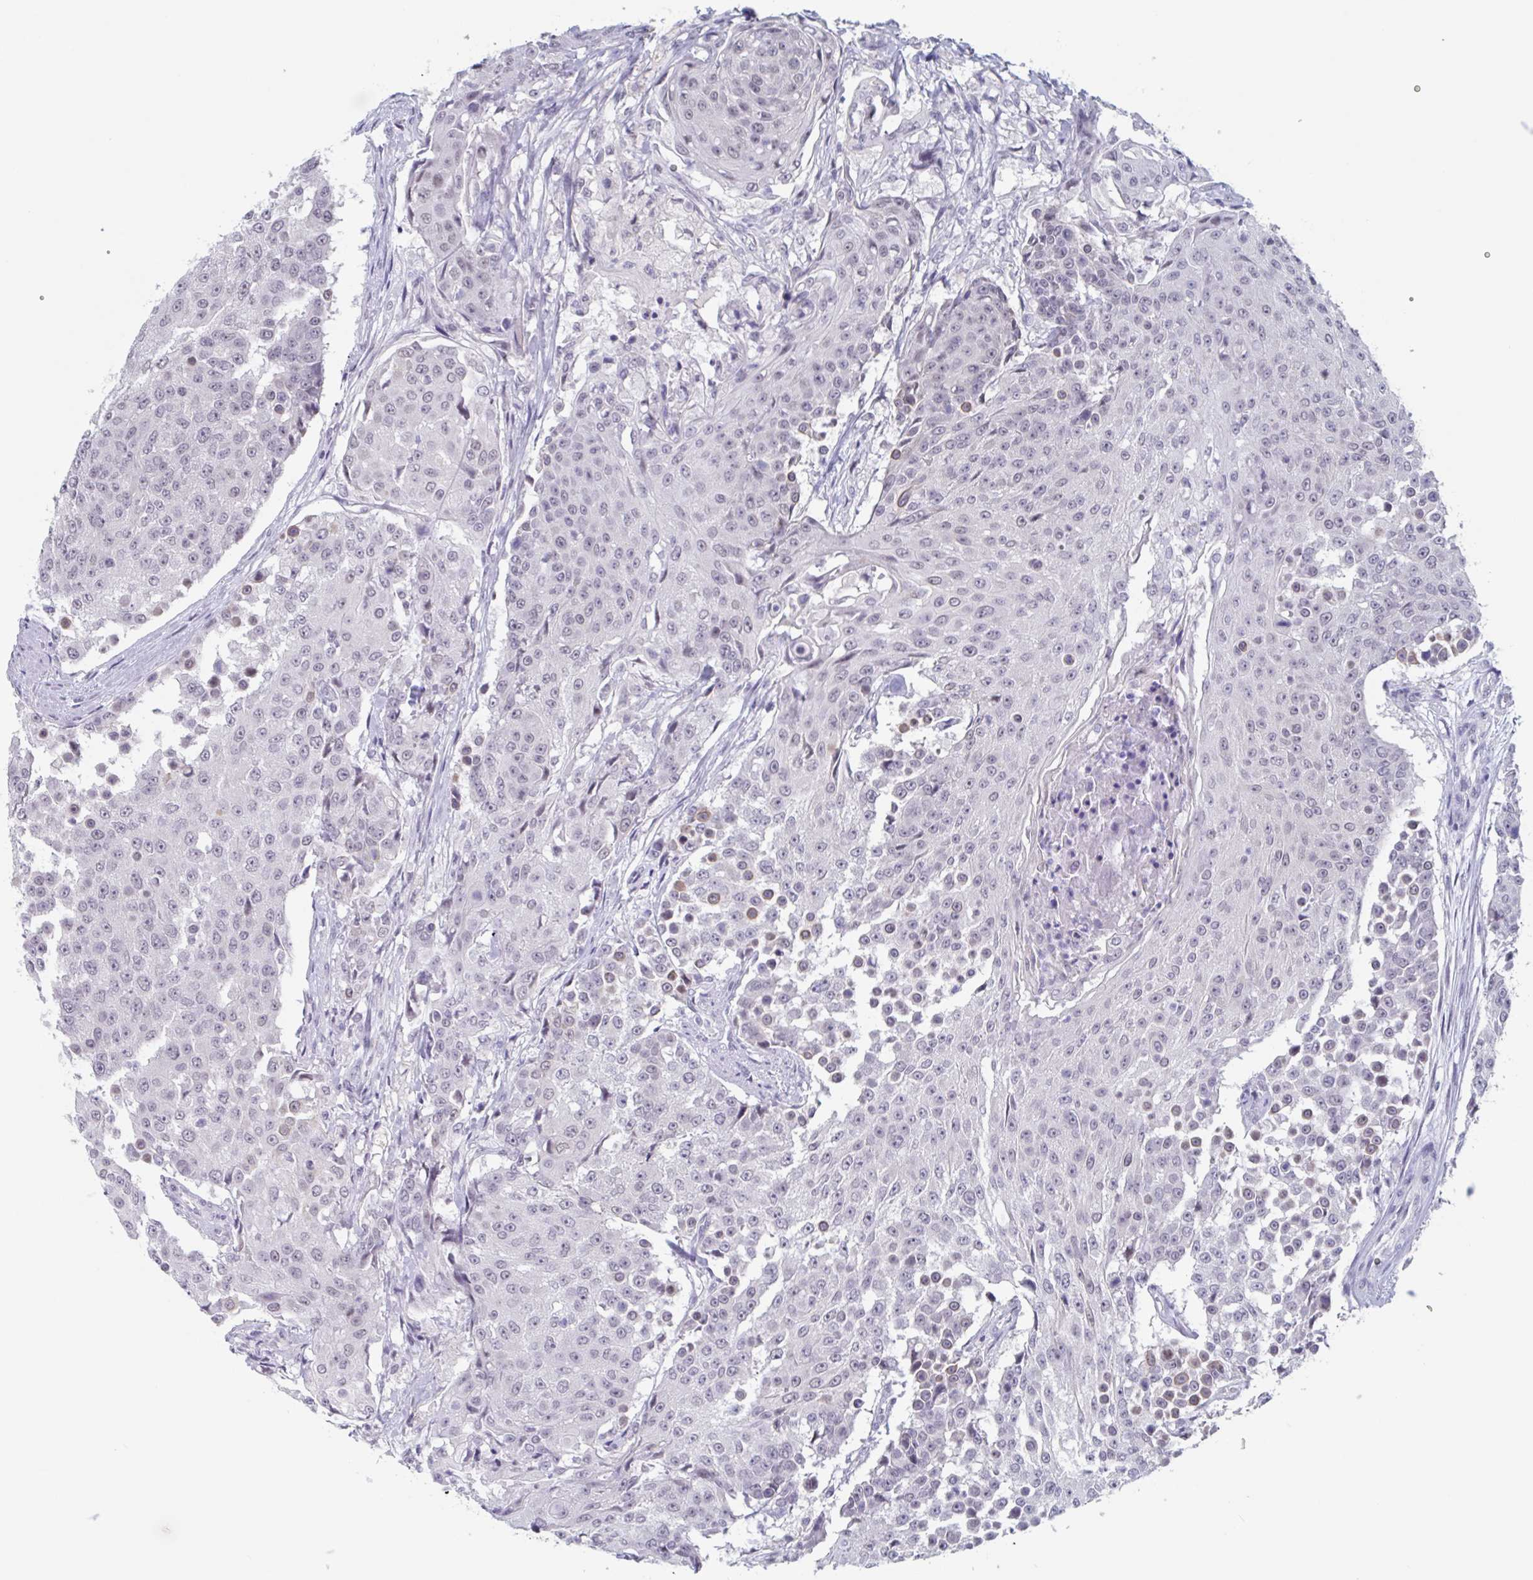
{"staining": {"intensity": "weak", "quantity": "<25%", "location": "cytoplasmic/membranous"}, "tissue": "urothelial cancer", "cell_type": "Tumor cells", "image_type": "cancer", "snomed": [{"axis": "morphology", "description": "Urothelial carcinoma, High grade"}, {"axis": "topography", "description": "Urinary bladder"}], "caption": "Tumor cells show no significant staining in urothelial carcinoma (high-grade). (DAB IHC, high magnification).", "gene": "KDM4D", "patient": {"sex": "female", "age": 63}}